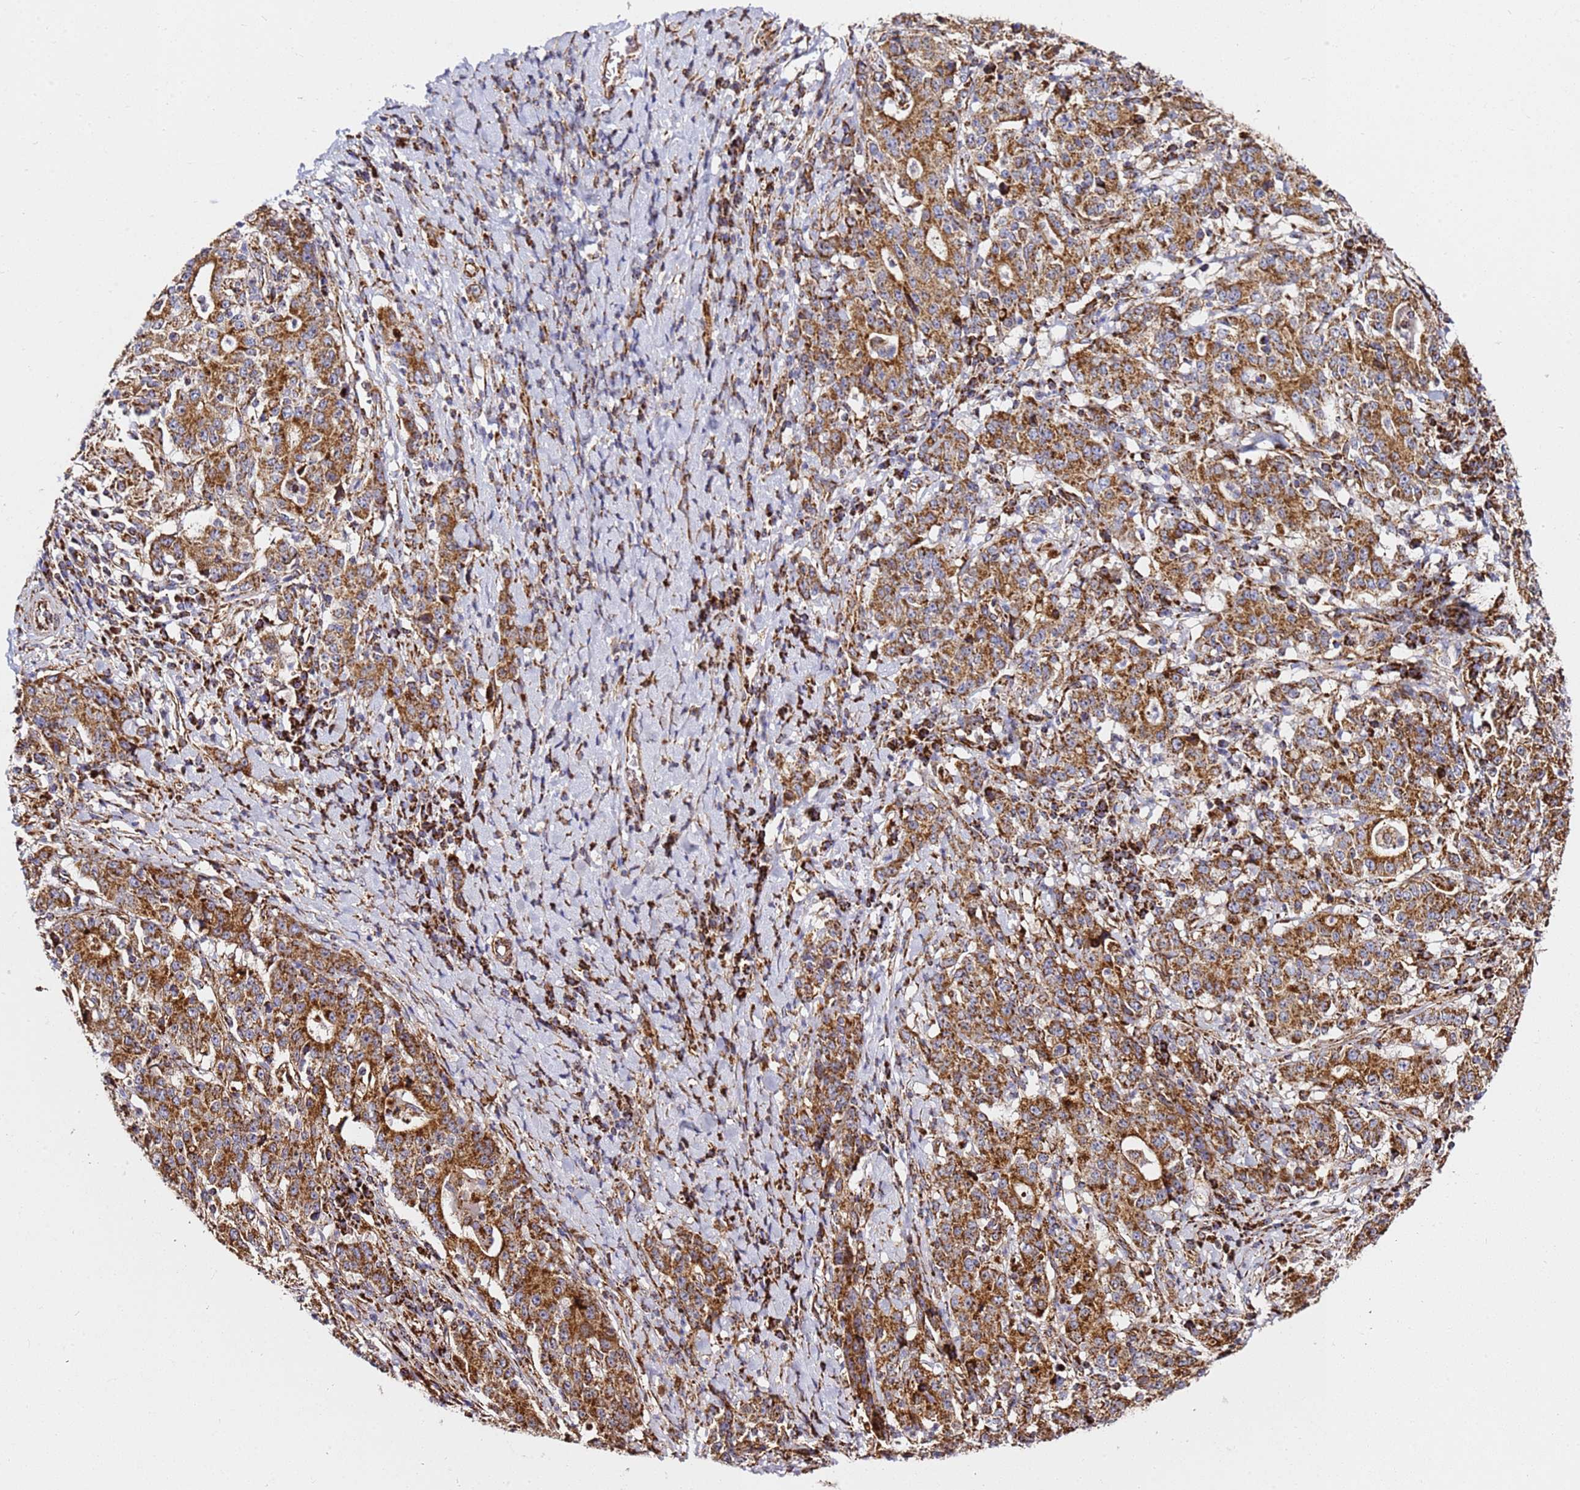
{"staining": {"intensity": "strong", "quantity": "25%-75%", "location": "cytoplasmic/membranous"}, "tissue": "stomach cancer", "cell_type": "Tumor cells", "image_type": "cancer", "snomed": [{"axis": "morphology", "description": "Normal tissue, NOS"}, {"axis": "morphology", "description": "Adenocarcinoma, NOS"}, {"axis": "topography", "description": "Stomach, upper"}, {"axis": "topography", "description": "Stomach"}], "caption": "This is a histology image of immunohistochemistry (IHC) staining of stomach adenocarcinoma, which shows strong staining in the cytoplasmic/membranous of tumor cells.", "gene": "NDUFA3", "patient": {"sex": "male", "age": 59}}